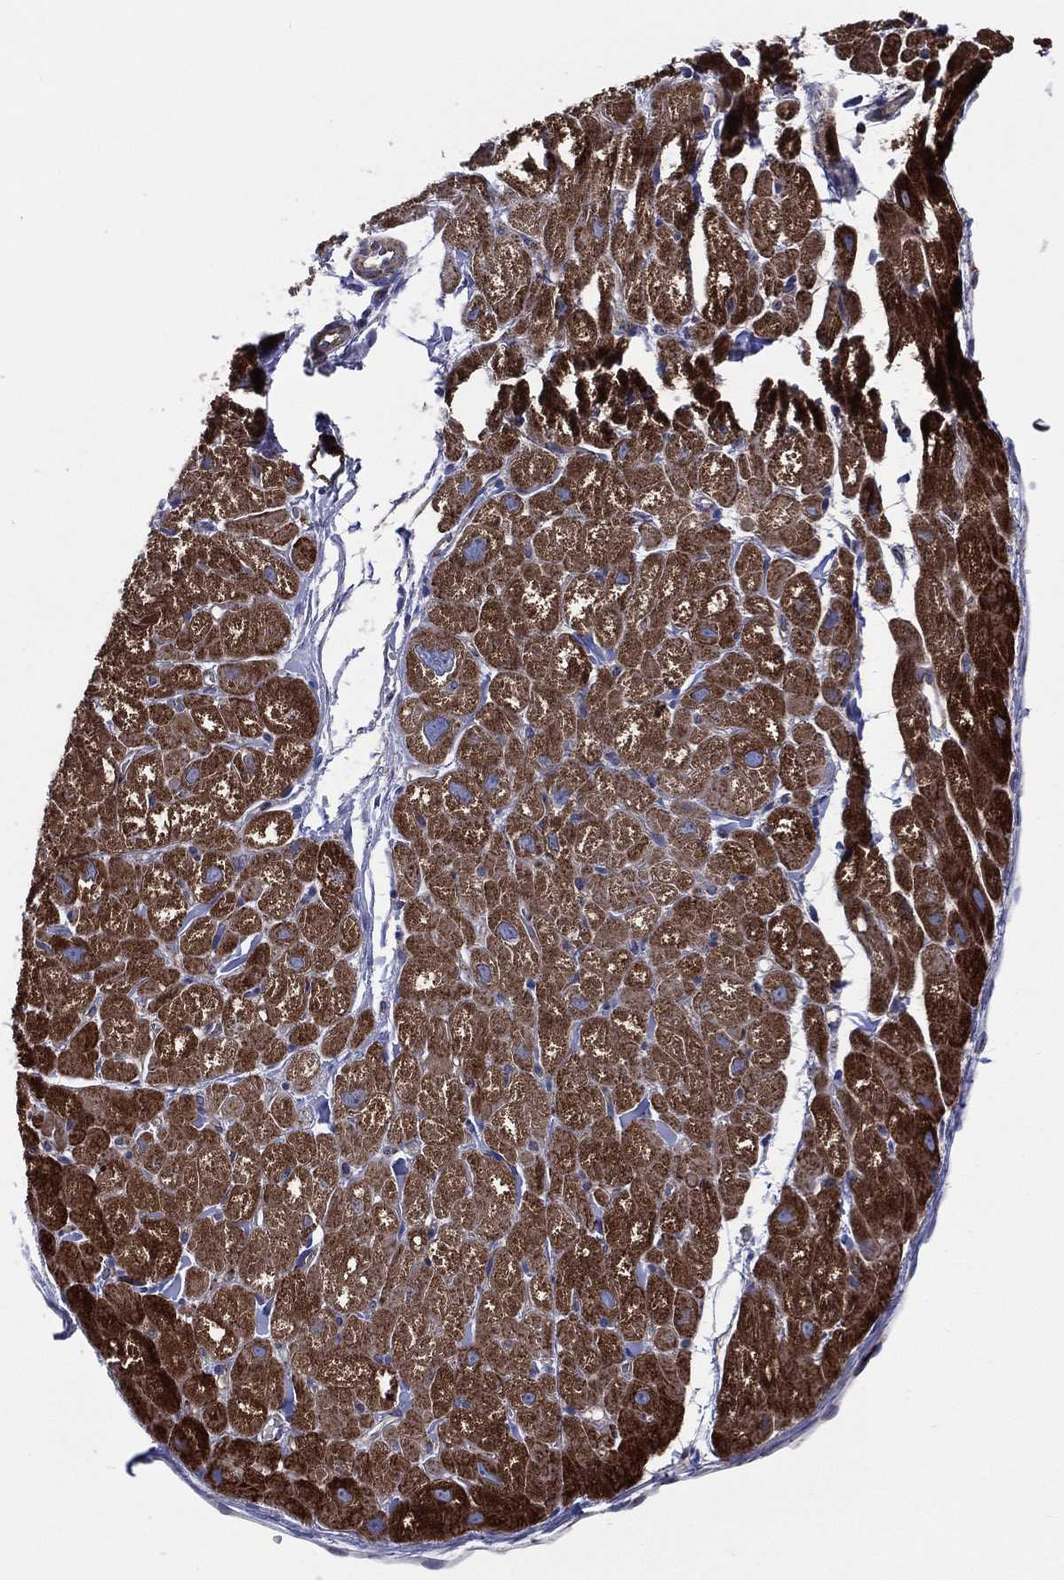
{"staining": {"intensity": "strong", "quantity": ">75%", "location": "cytoplasmic/membranous"}, "tissue": "heart muscle", "cell_type": "Cardiomyocytes", "image_type": "normal", "snomed": [{"axis": "morphology", "description": "Normal tissue, NOS"}, {"axis": "topography", "description": "Heart"}], "caption": "IHC histopathology image of unremarkable heart muscle stained for a protein (brown), which displays high levels of strong cytoplasmic/membranous expression in about >75% of cardiomyocytes.", "gene": "ANKRD37", "patient": {"sex": "male", "age": 58}}